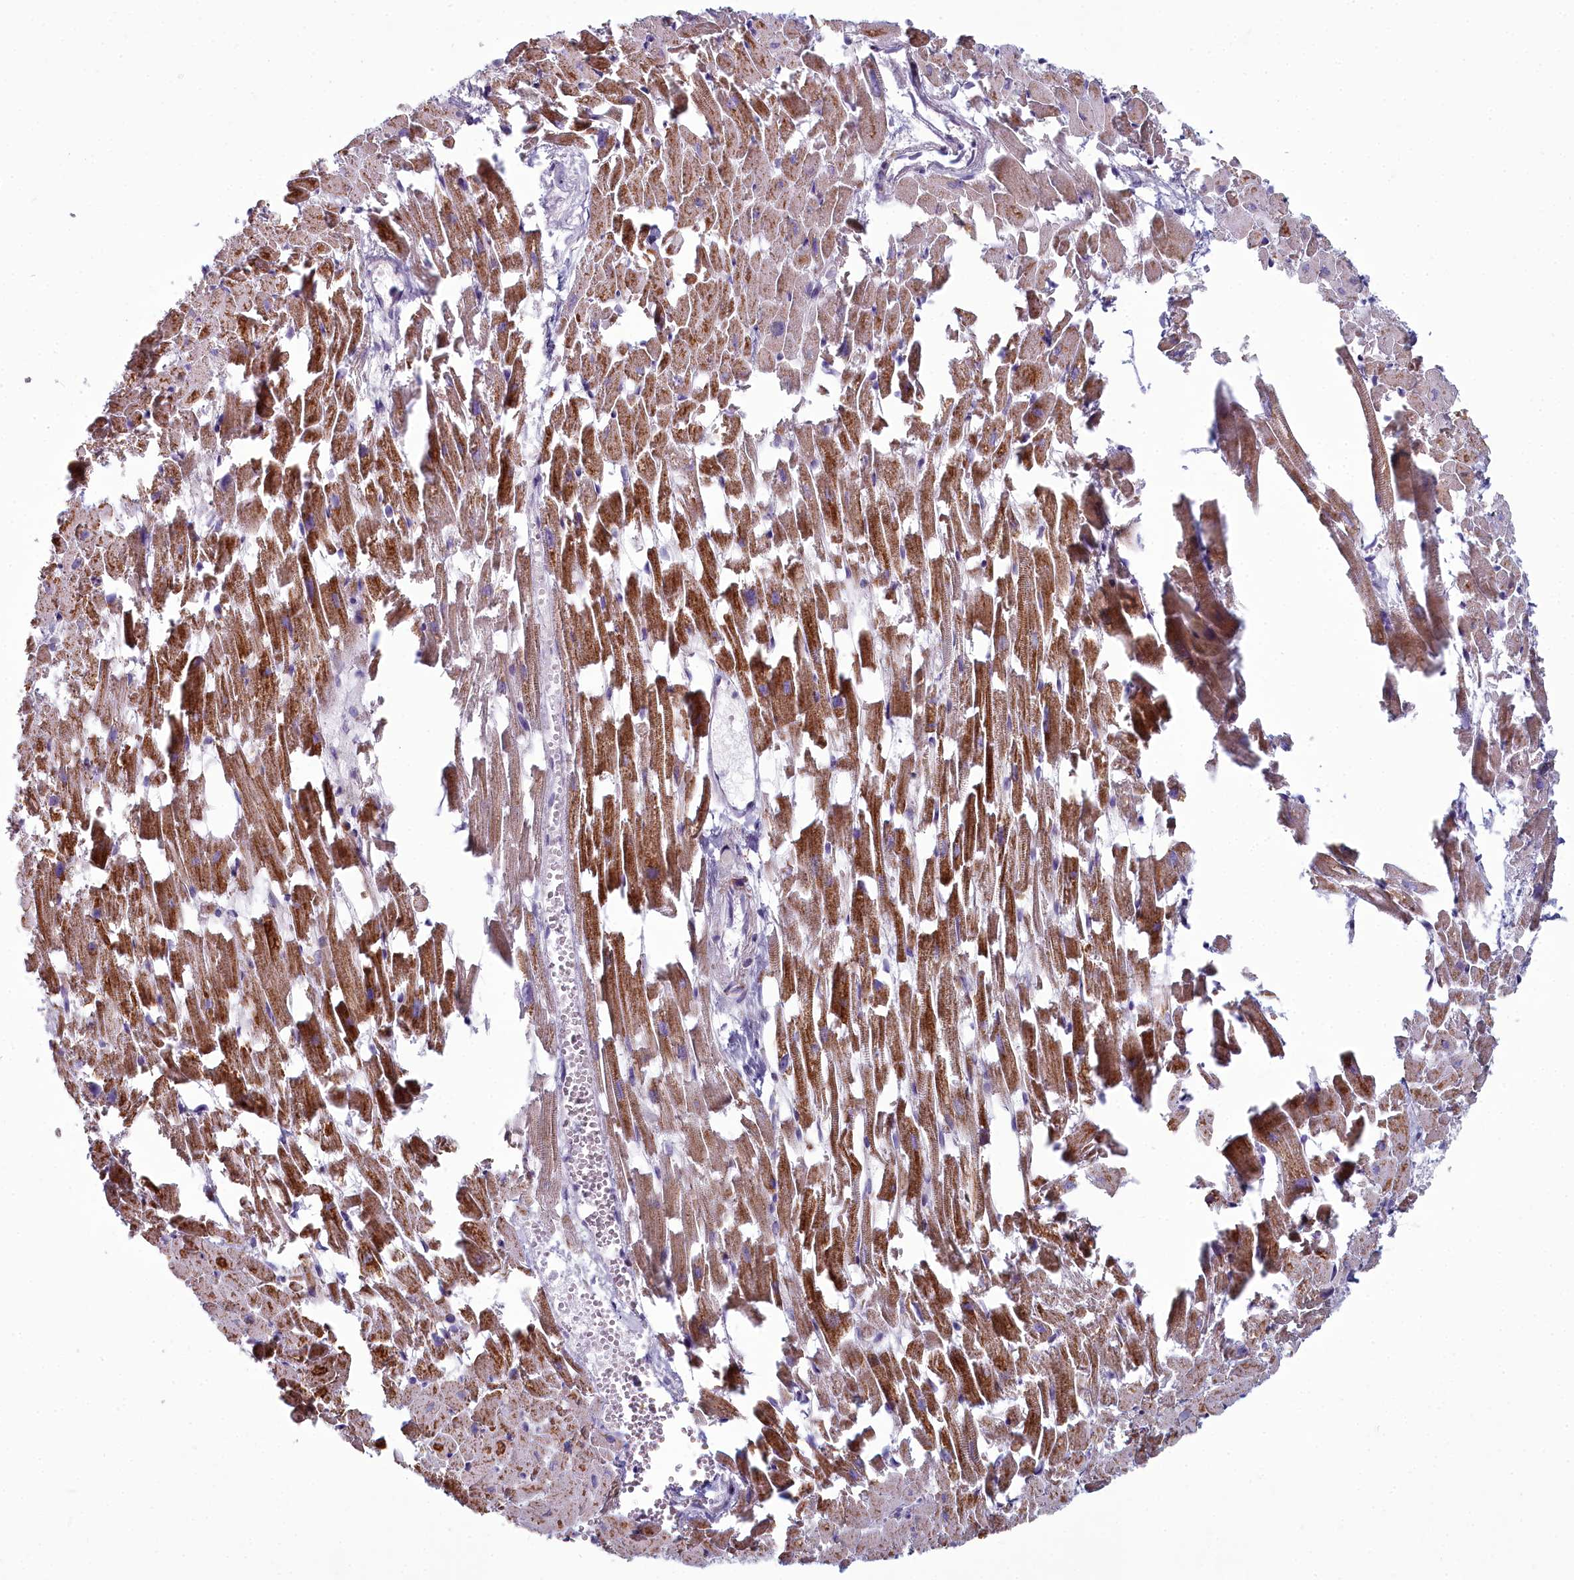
{"staining": {"intensity": "strong", "quantity": ">75%", "location": "cytoplasmic/membranous"}, "tissue": "heart muscle", "cell_type": "Cardiomyocytes", "image_type": "normal", "snomed": [{"axis": "morphology", "description": "Normal tissue, NOS"}, {"axis": "topography", "description": "Heart"}], "caption": "IHC photomicrograph of benign human heart muscle stained for a protein (brown), which shows high levels of strong cytoplasmic/membranous staining in approximately >75% of cardiomyocytes.", "gene": "INSYN2A", "patient": {"sex": "female", "age": 64}}